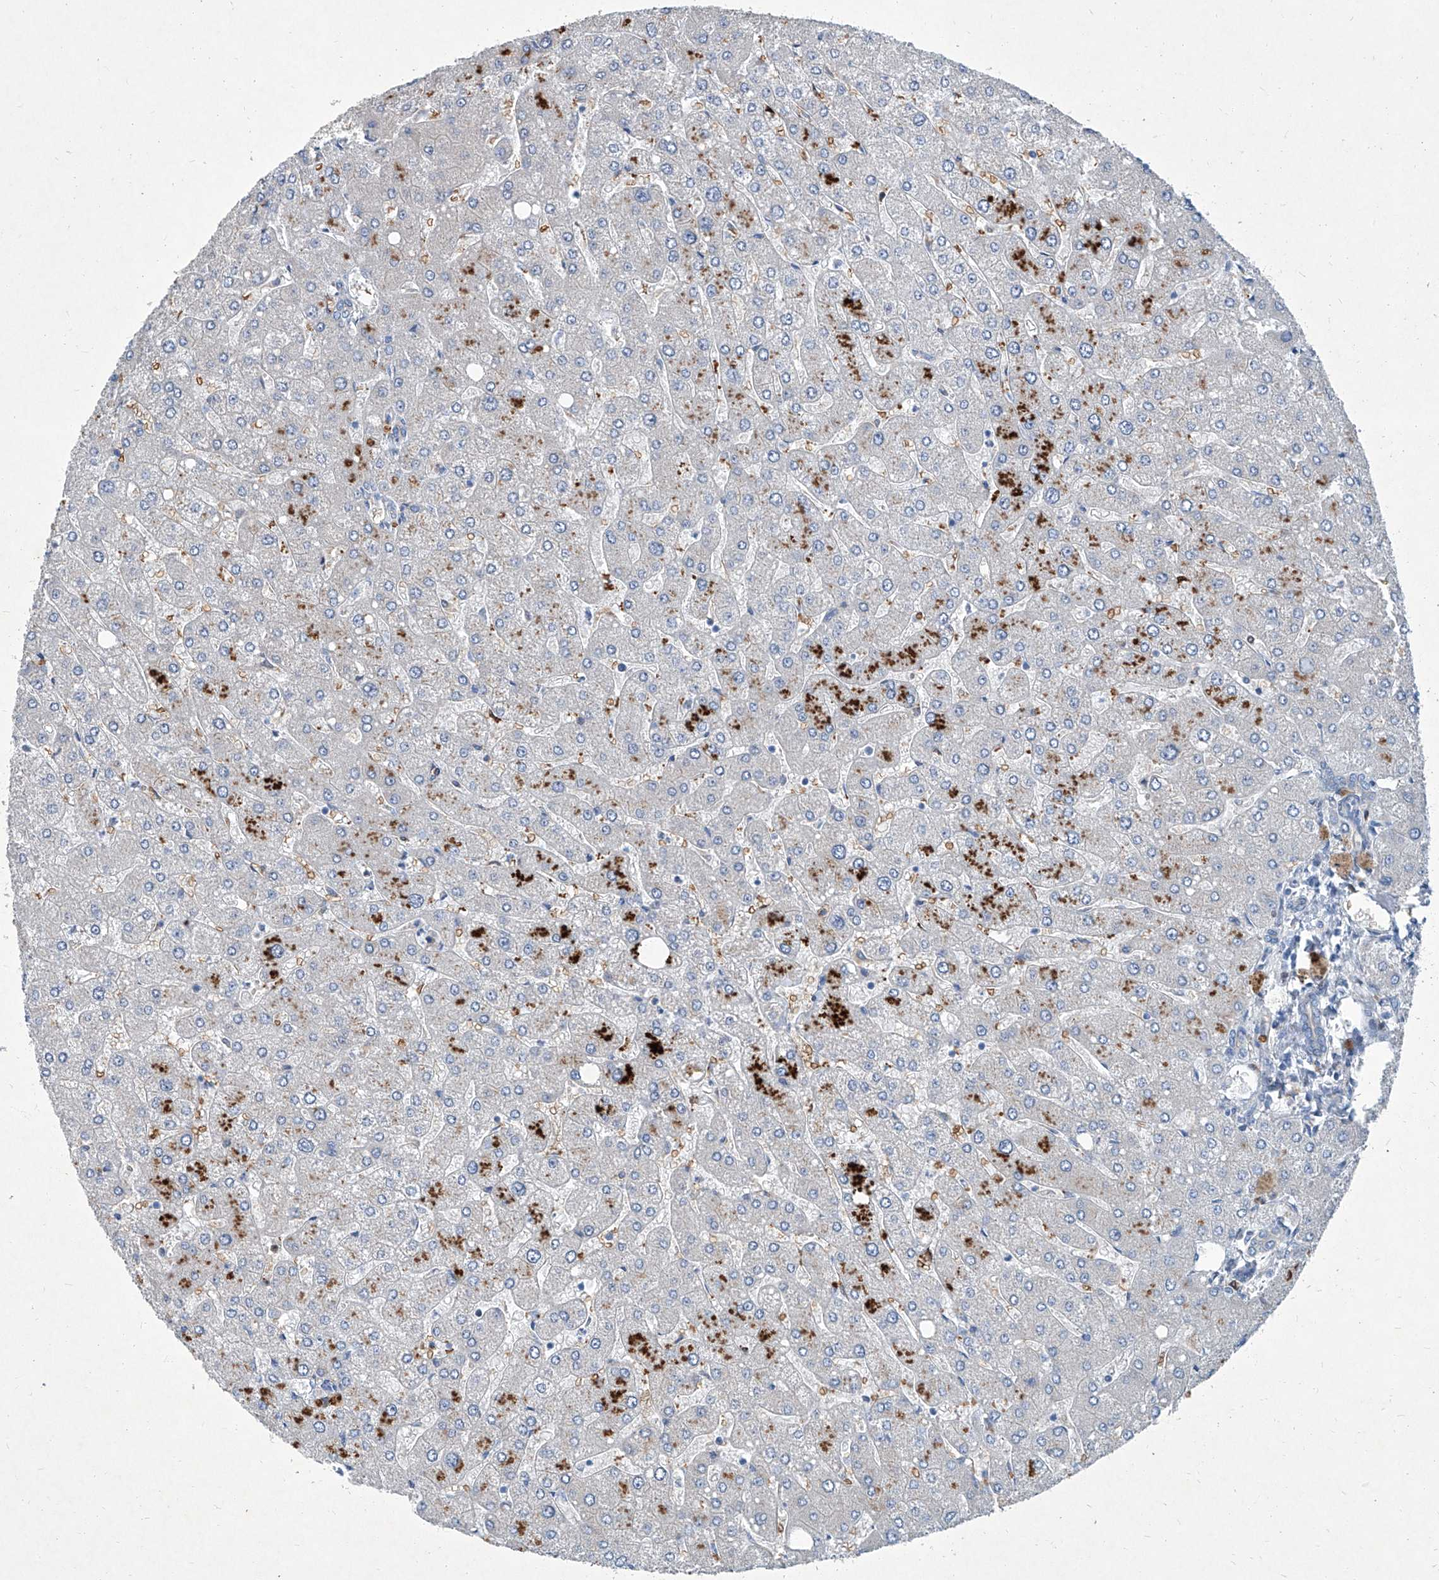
{"staining": {"intensity": "negative", "quantity": "none", "location": "none"}, "tissue": "liver", "cell_type": "Cholangiocytes", "image_type": "normal", "snomed": [{"axis": "morphology", "description": "Normal tissue, NOS"}, {"axis": "topography", "description": "Liver"}], "caption": "This is an immunohistochemistry micrograph of unremarkable liver. There is no staining in cholangiocytes.", "gene": "FPR2", "patient": {"sex": "male", "age": 55}}